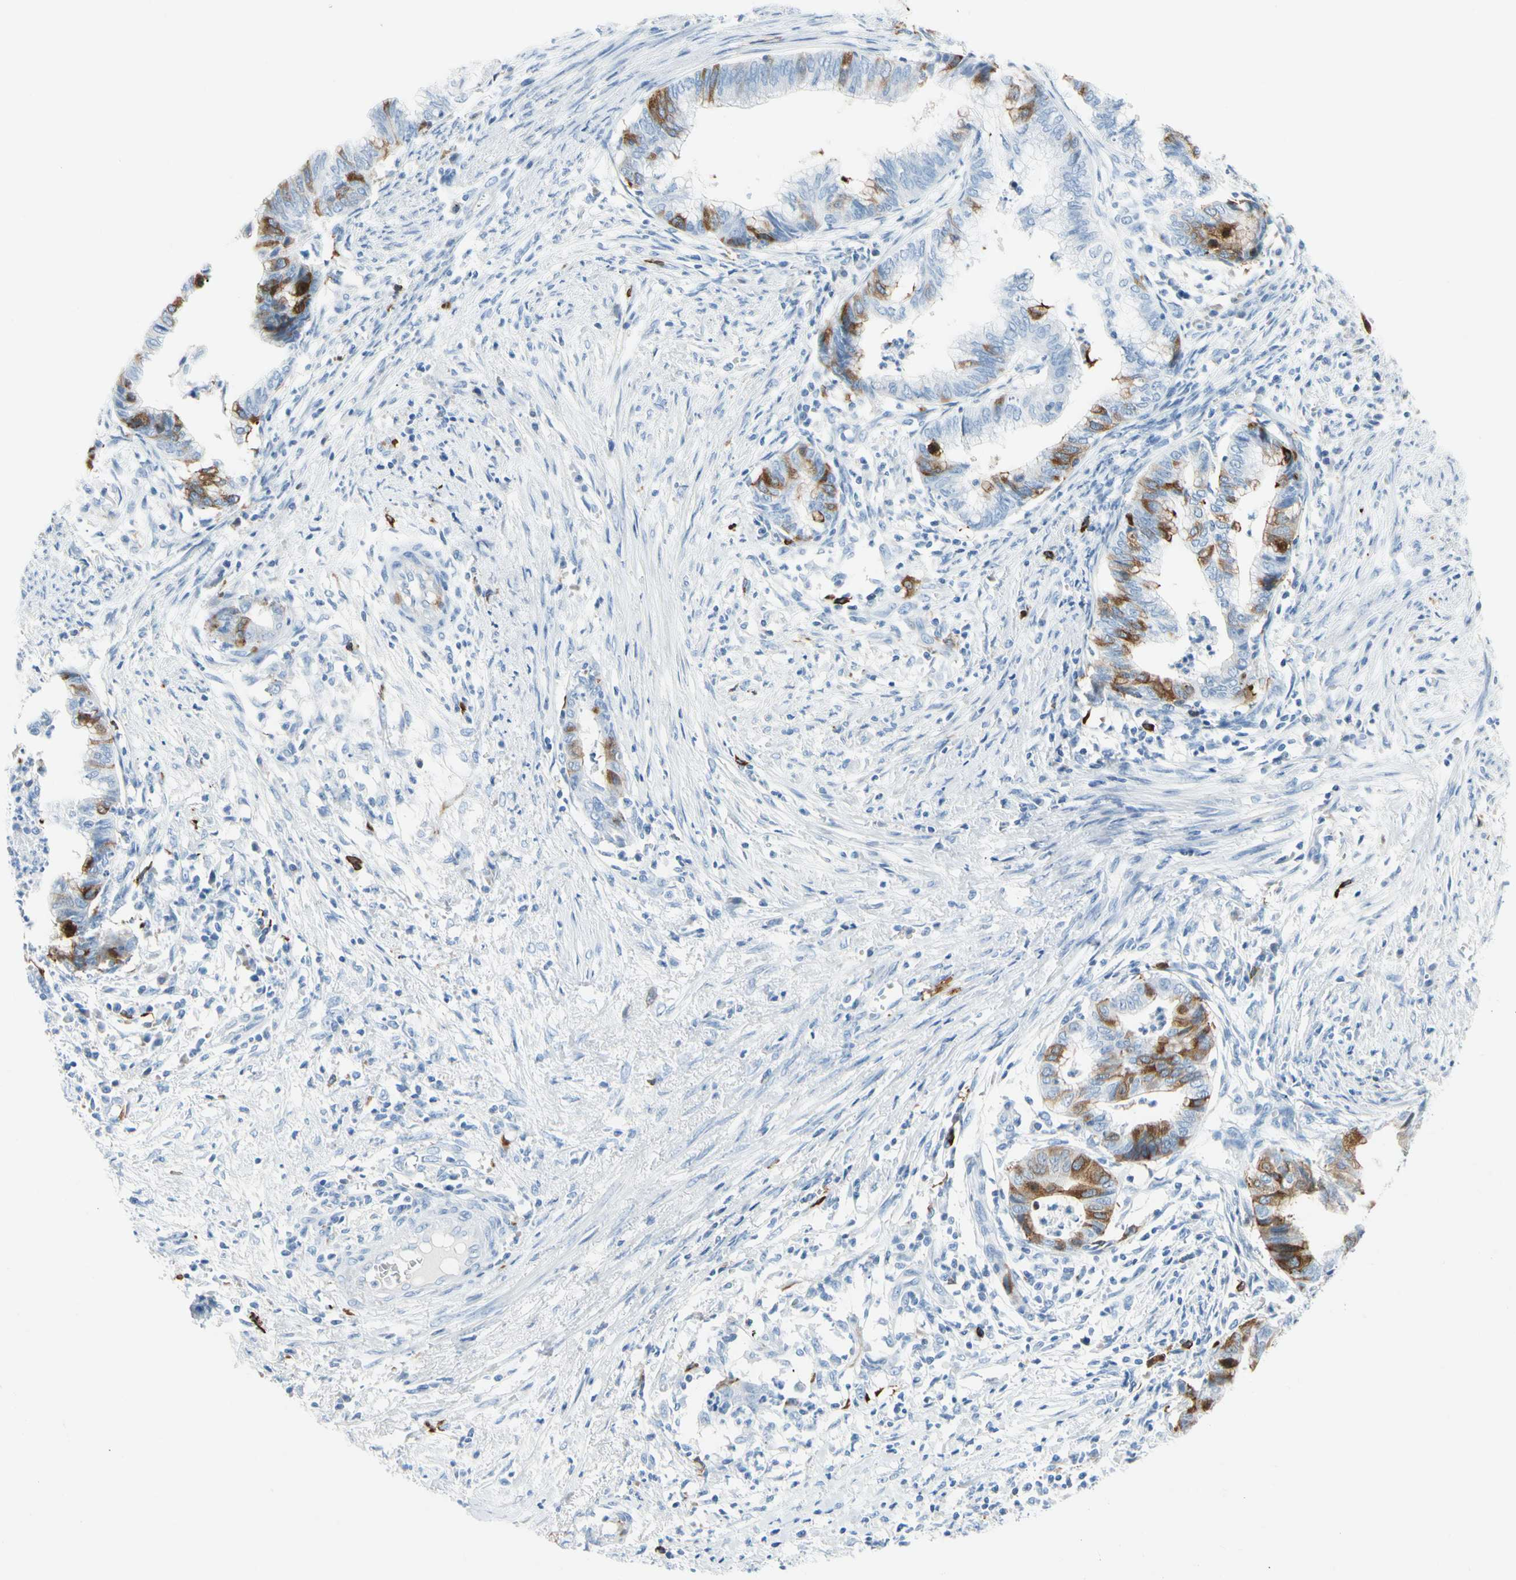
{"staining": {"intensity": "moderate", "quantity": "25%-75%", "location": "cytoplasmic/membranous"}, "tissue": "endometrial cancer", "cell_type": "Tumor cells", "image_type": "cancer", "snomed": [{"axis": "morphology", "description": "Necrosis, NOS"}, {"axis": "morphology", "description": "Adenocarcinoma, NOS"}, {"axis": "topography", "description": "Endometrium"}], "caption": "Human endometrial adenocarcinoma stained with a protein marker exhibits moderate staining in tumor cells.", "gene": "TACC3", "patient": {"sex": "female", "age": 79}}